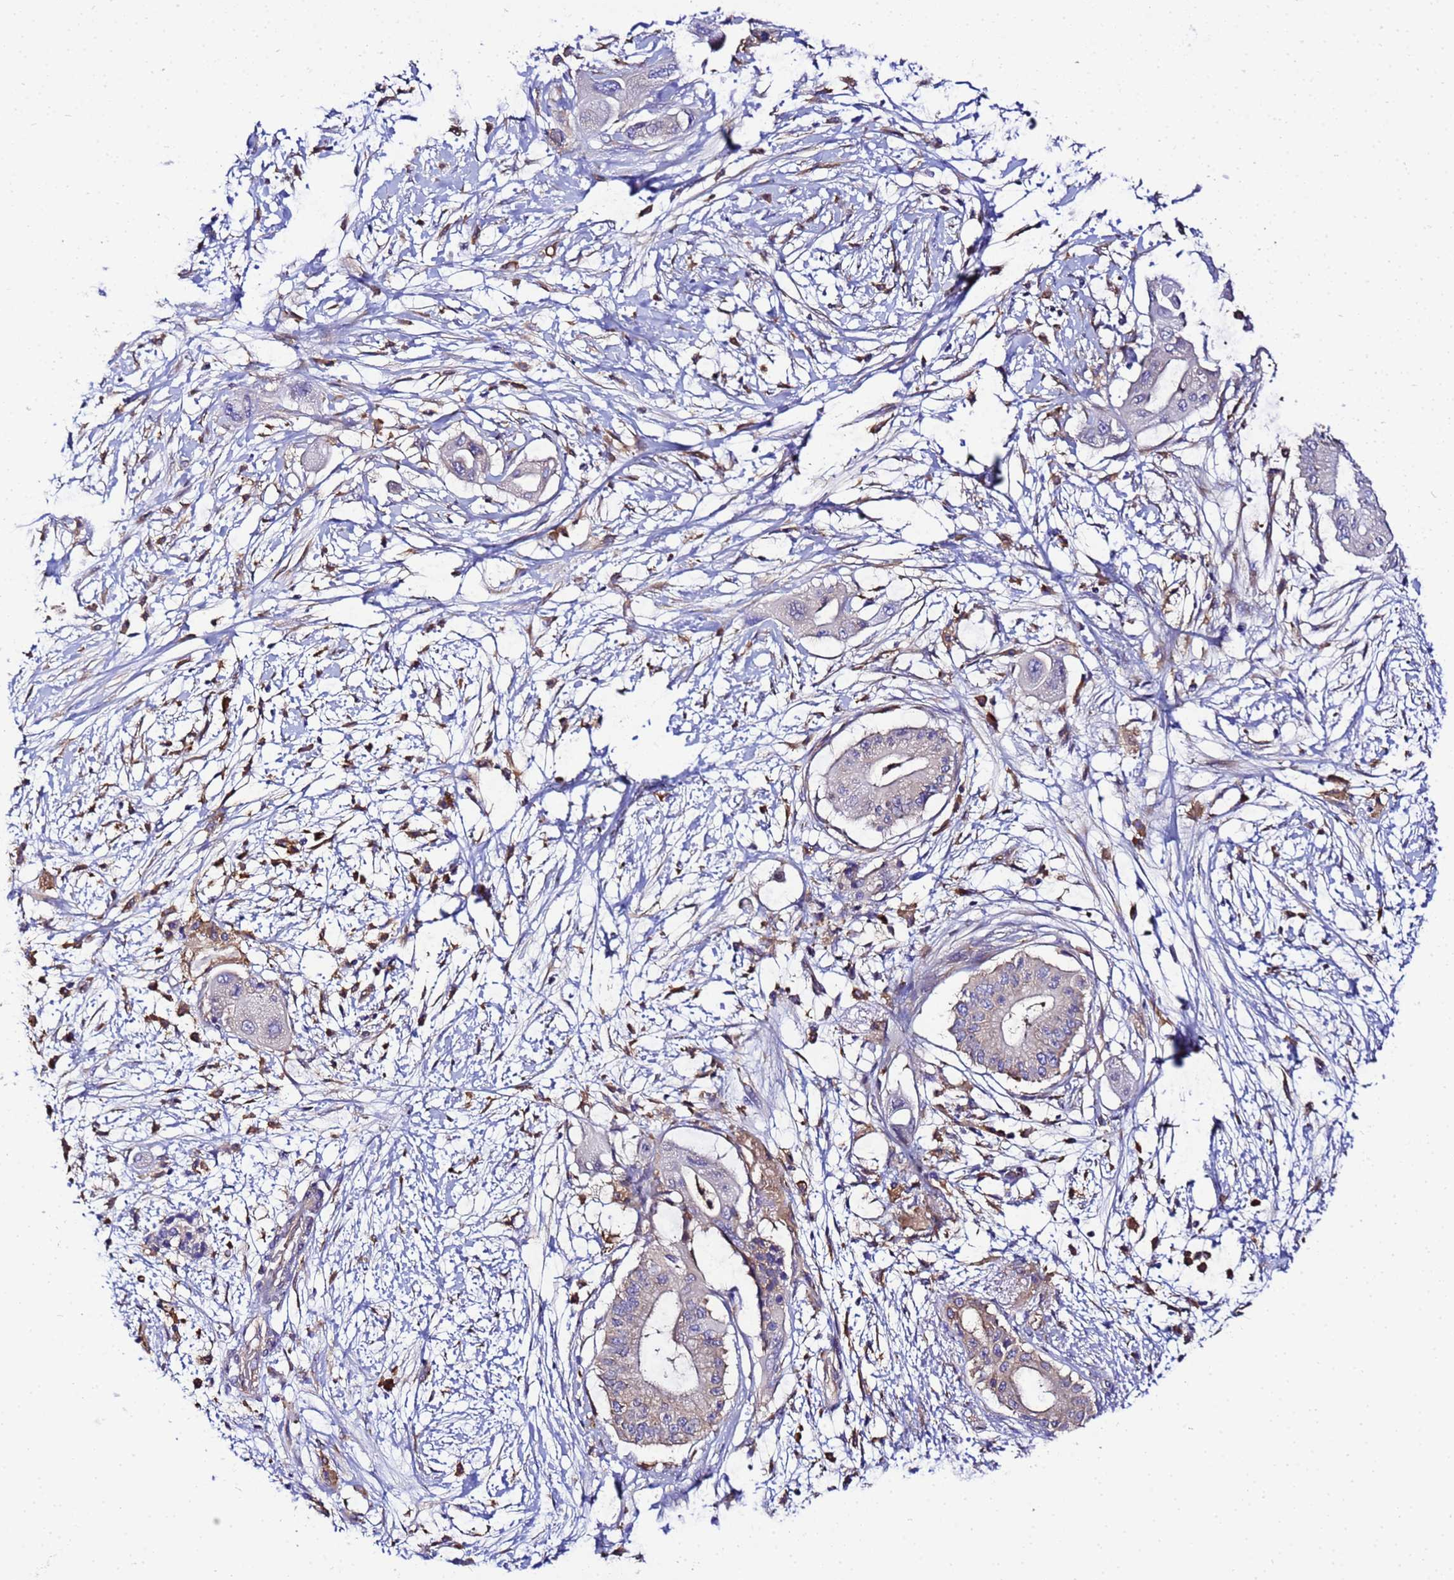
{"staining": {"intensity": "negative", "quantity": "none", "location": "none"}, "tissue": "pancreatic cancer", "cell_type": "Tumor cells", "image_type": "cancer", "snomed": [{"axis": "morphology", "description": "Adenocarcinoma, NOS"}, {"axis": "topography", "description": "Pancreas"}], "caption": "Immunohistochemical staining of adenocarcinoma (pancreatic) displays no significant expression in tumor cells.", "gene": "NARS1", "patient": {"sex": "male", "age": 68}}